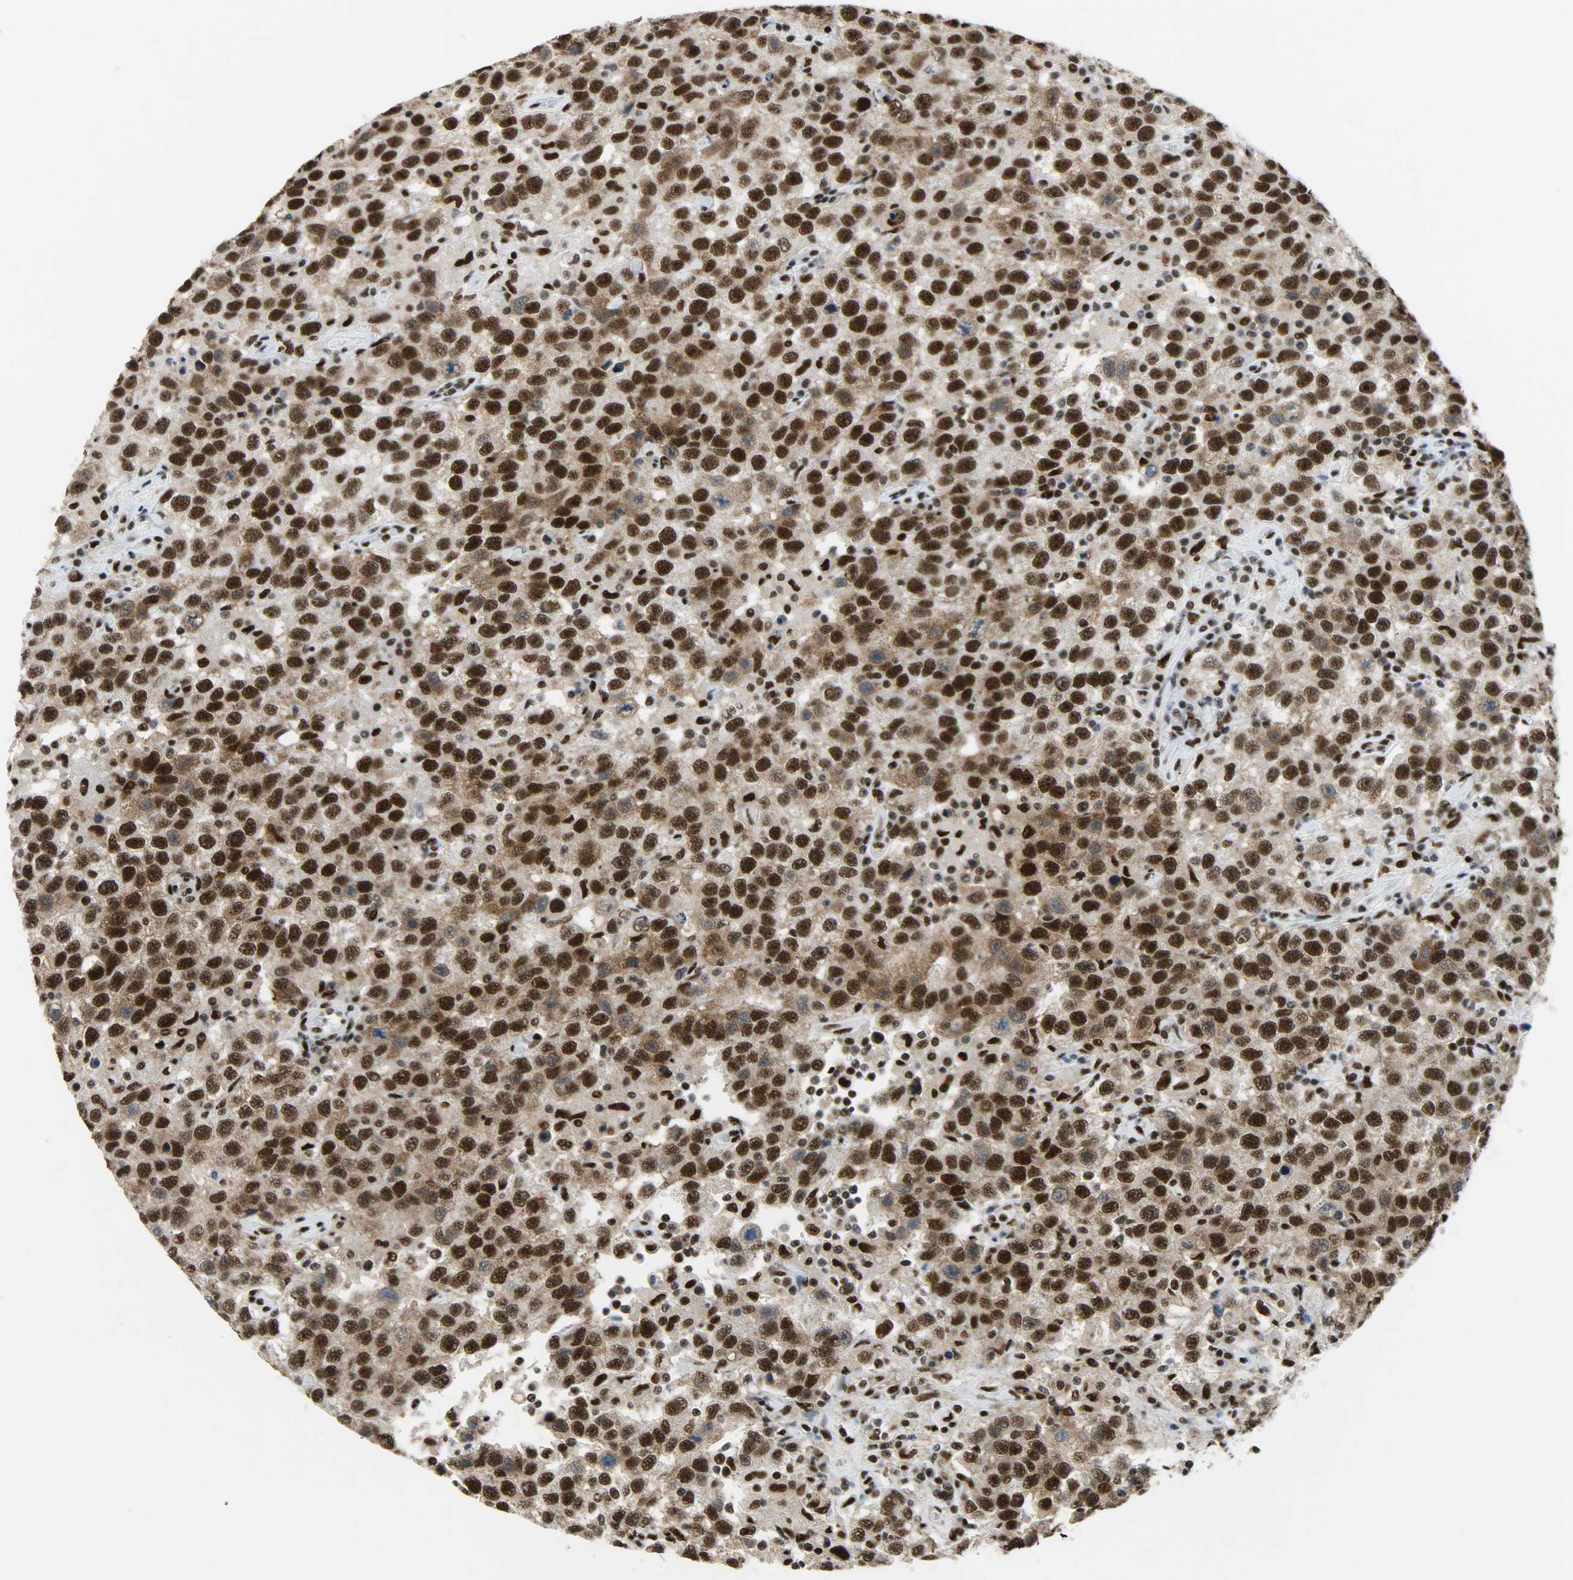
{"staining": {"intensity": "strong", "quantity": ">75%", "location": "cytoplasmic/membranous,nuclear"}, "tissue": "testis cancer", "cell_type": "Tumor cells", "image_type": "cancer", "snomed": [{"axis": "morphology", "description": "Seminoma, NOS"}, {"axis": "topography", "description": "Testis"}], "caption": "DAB immunohistochemical staining of human testis seminoma displays strong cytoplasmic/membranous and nuclear protein positivity in about >75% of tumor cells. Nuclei are stained in blue.", "gene": "SSB", "patient": {"sex": "male", "age": 41}}